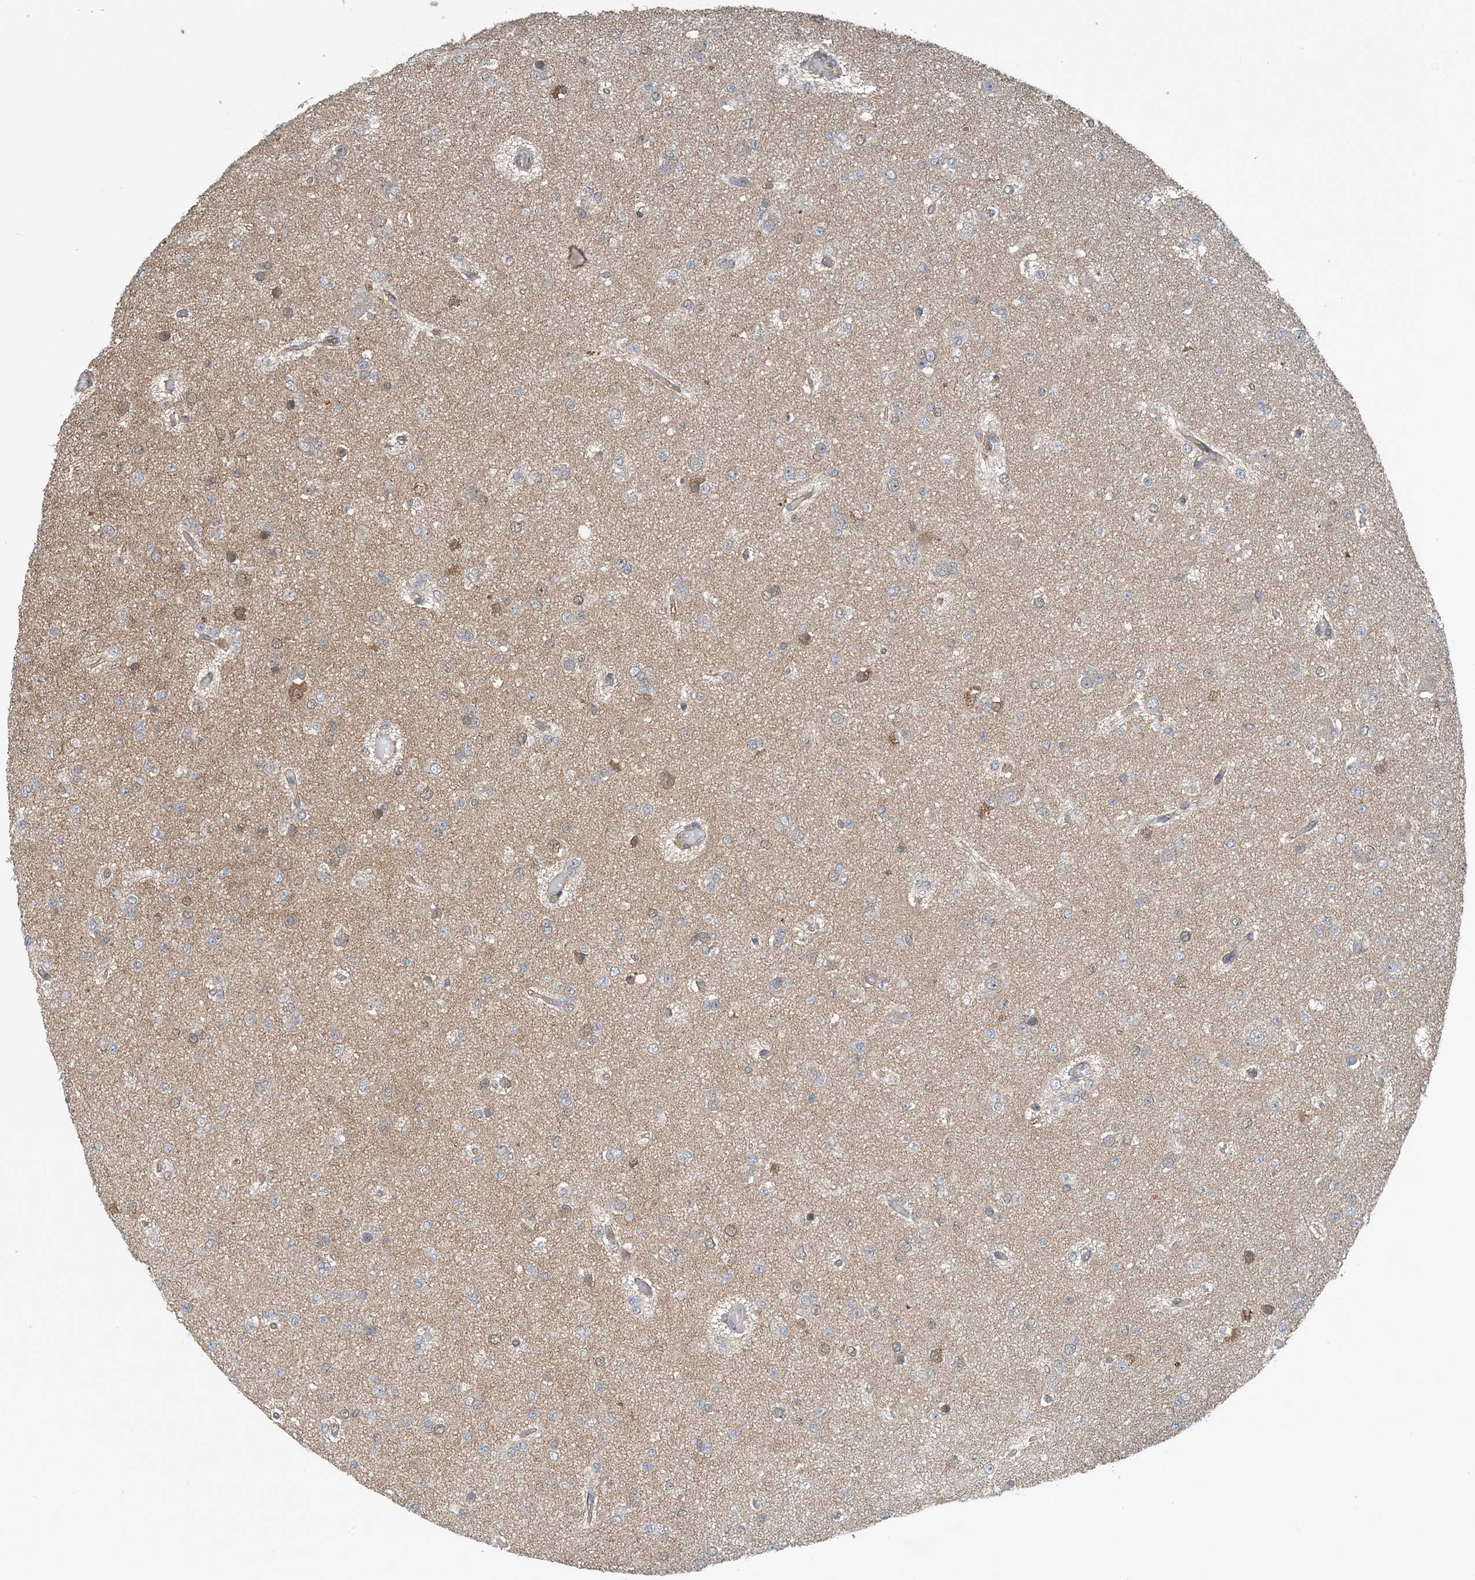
{"staining": {"intensity": "moderate", "quantity": "<25%", "location": "cytoplasmic/membranous,nuclear"}, "tissue": "glioma", "cell_type": "Tumor cells", "image_type": "cancer", "snomed": [{"axis": "morphology", "description": "Glioma, malignant, Low grade"}, {"axis": "topography", "description": "Brain"}], "caption": "Glioma was stained to show a protein in brown. There is low levels of moderate cytoplasmic/membranous and nuclear expression in approximately <25% of tumor cells.", "gene": "HIKESHI", "patient": {"sex": "female", "age": 22}}